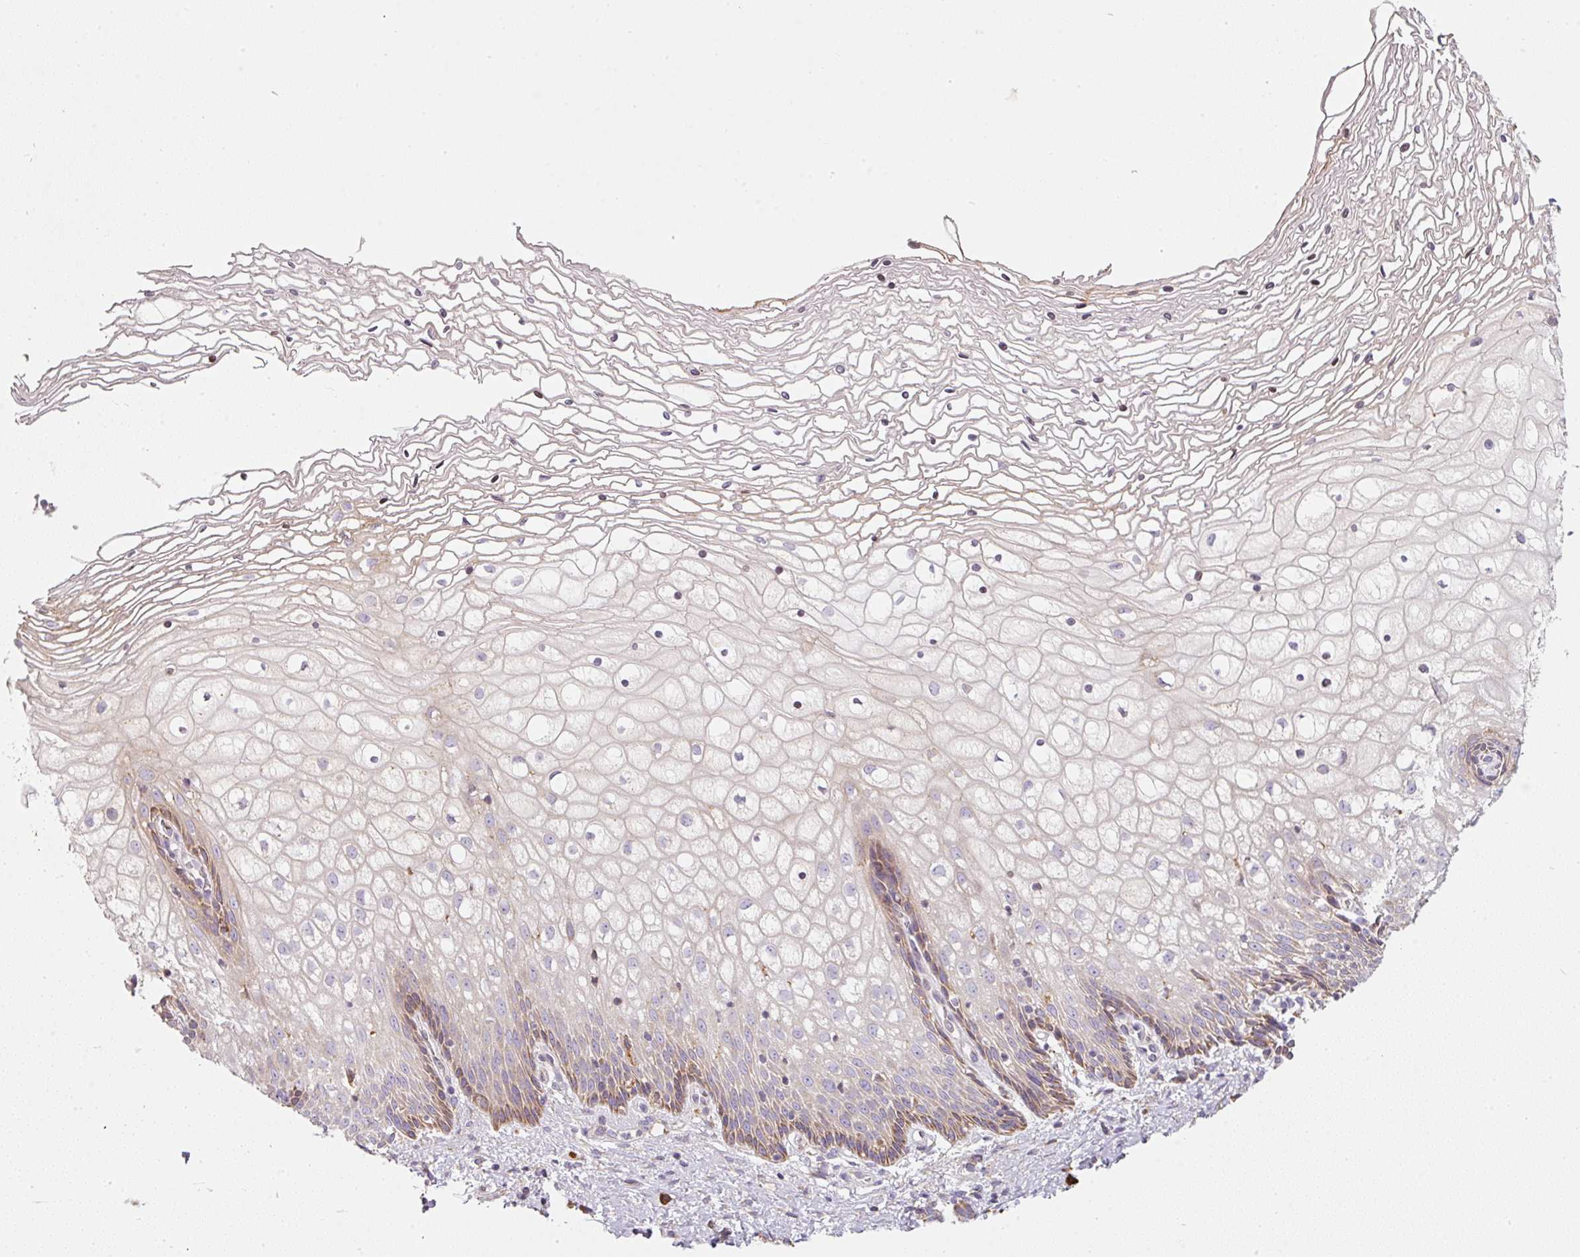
{"staining": {"intensity": "moderate", "quantity": "25%-75%", "location": "cytoplasmic/membranous"}, "tissue": "cervix", "cell_type": "Glandular cells", "image_type": "normal", "snomed": [{"axis": "morphology", "description": "Normal tissue, NOS"}, {"axis": "topography", "description": "Cervix"}], "caption": "The image exhibits immunohistochemical staining of unremarkable cervix. There is moderate cytoplasmic/membranous expression is appreciated in about 25%-75% of glandular cells.", "gene": "MORN4", "patient": {"sex": "female", "age": 36}}